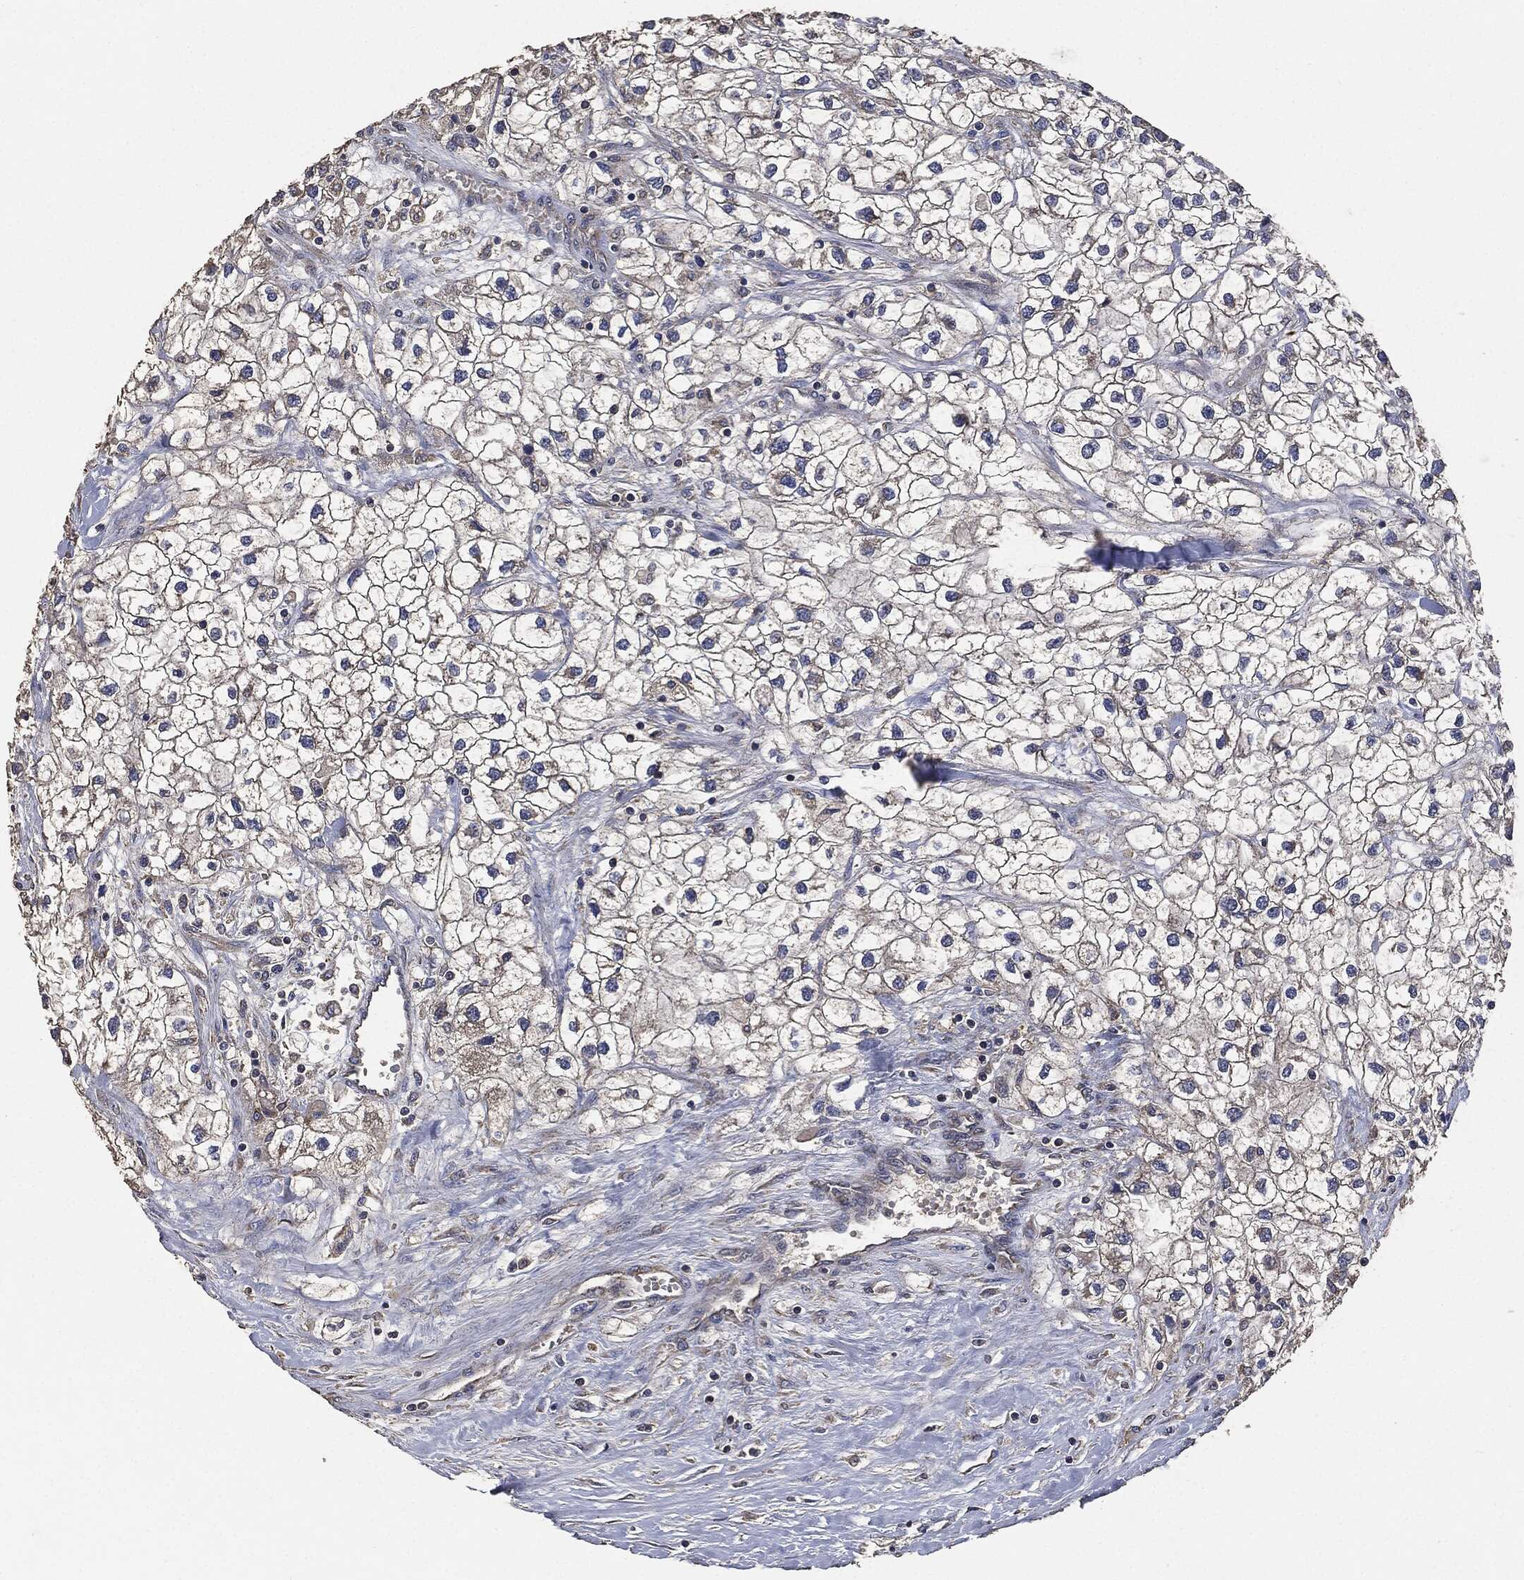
{"staining": {"intensity": "negative", "quantity": "none", "location": "none"}, "tissue": "renal cancer", "cell_type": "Tumor cells", "image_type": "cancer", "snomed": [{"axis": "morphology", "description": "Adenocarcinoma, NOS"}, {"axis": "topography", "description": "Kidney"}], "caption": "This is an immunohistochemistry histopathology image of renal cancer. There is no expression in tumor cells.", "gene": "STK3", "patient": {"sex": "male", "age": 59}}